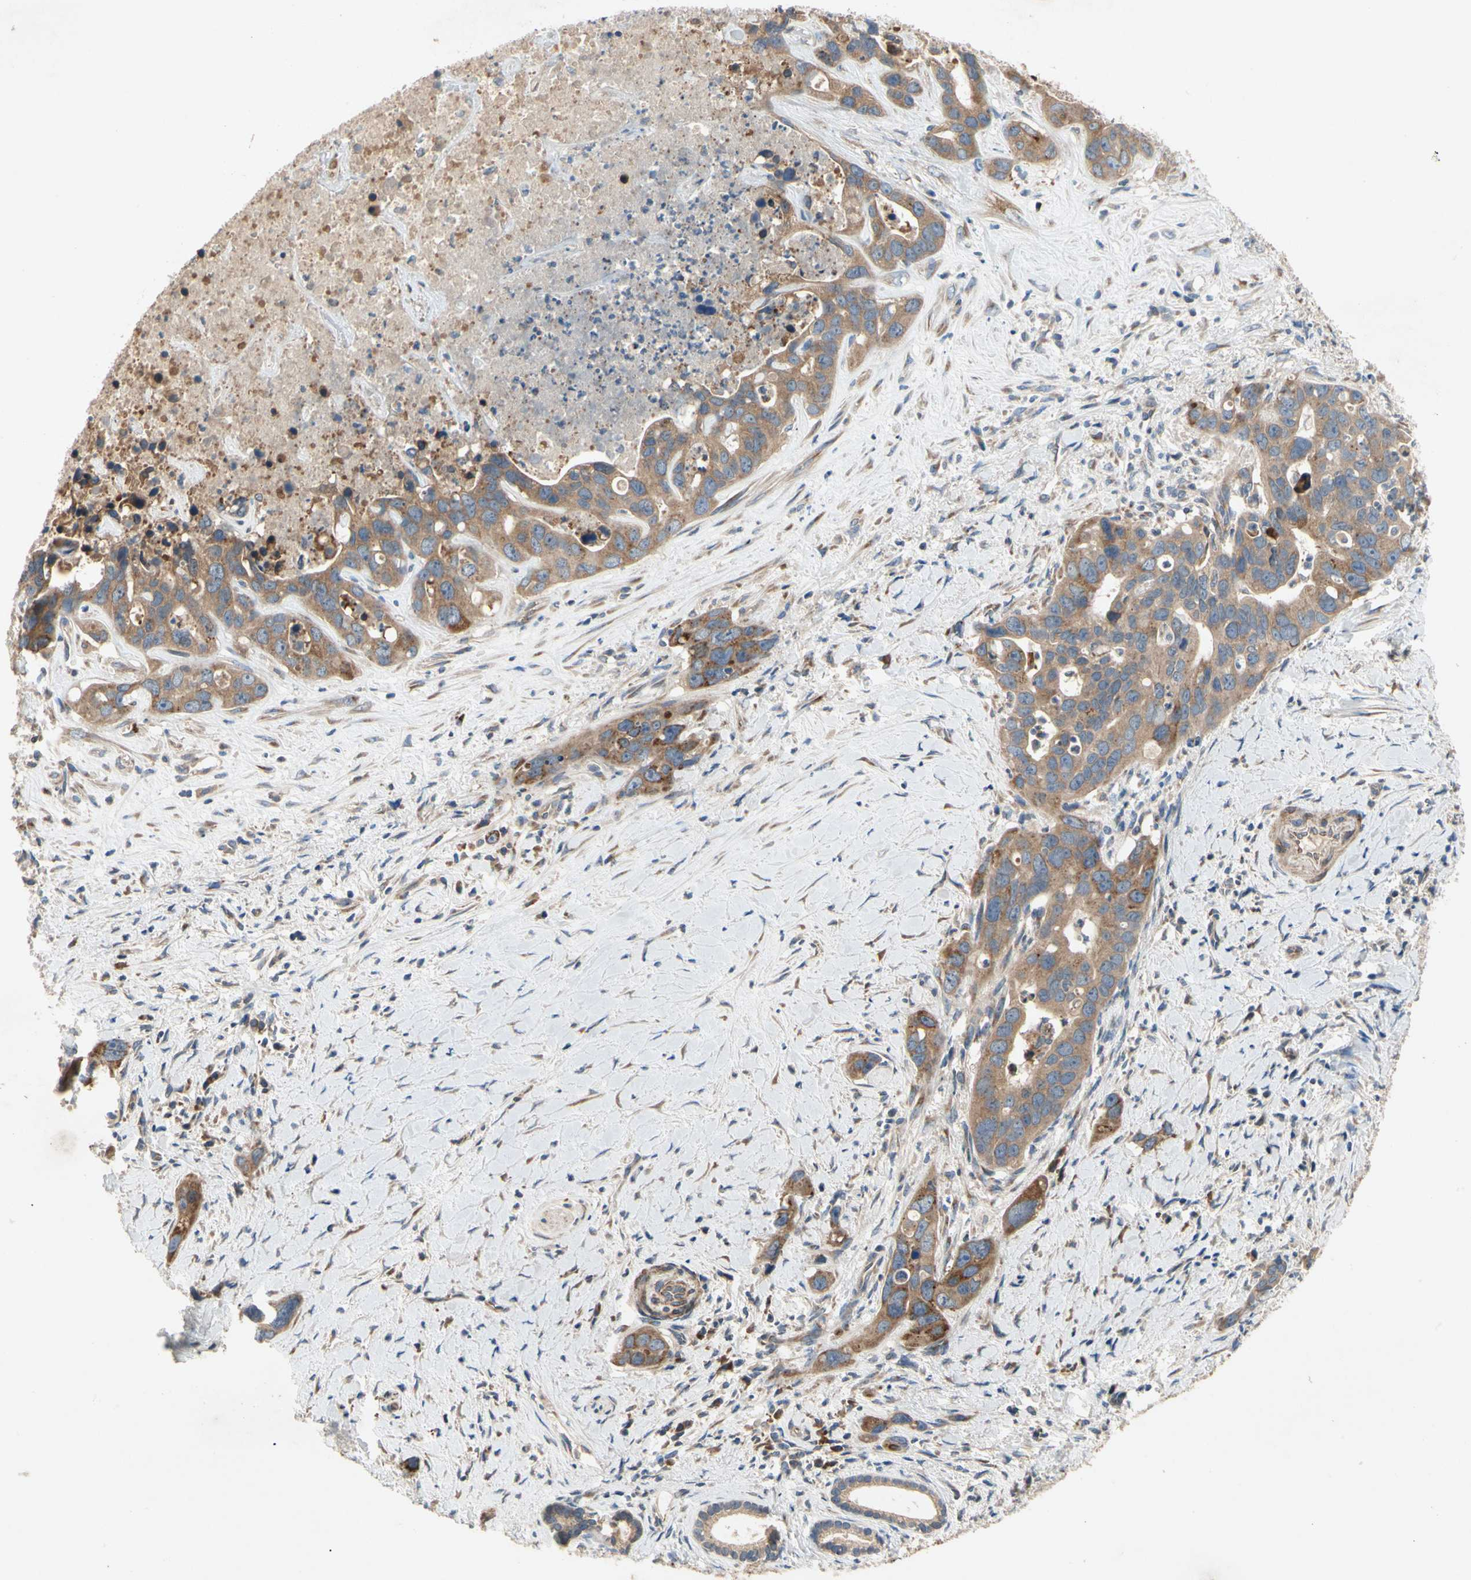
{"staining": {"intensity": "moderate", "quantity": ">75%", "location": "cytoplasmic/membranous"}, "tissue": "liver cancer", "cell_type": "Tumor cells", "image_type": "cancer", "snomed": [{"axis": "morphology", "description": "Cholangiocarcinoma"}, {"axis": "topography", "description": "Liver"}], "caption": "This photomicrograph displays IHC staining of human liver cholangiocarcinoma, with medium moderate cytoplasmic/membranous positivity in about >75% of tumor cells.", "gene": "XYLT1", "patient": {"sex": "female", "age": 65}}